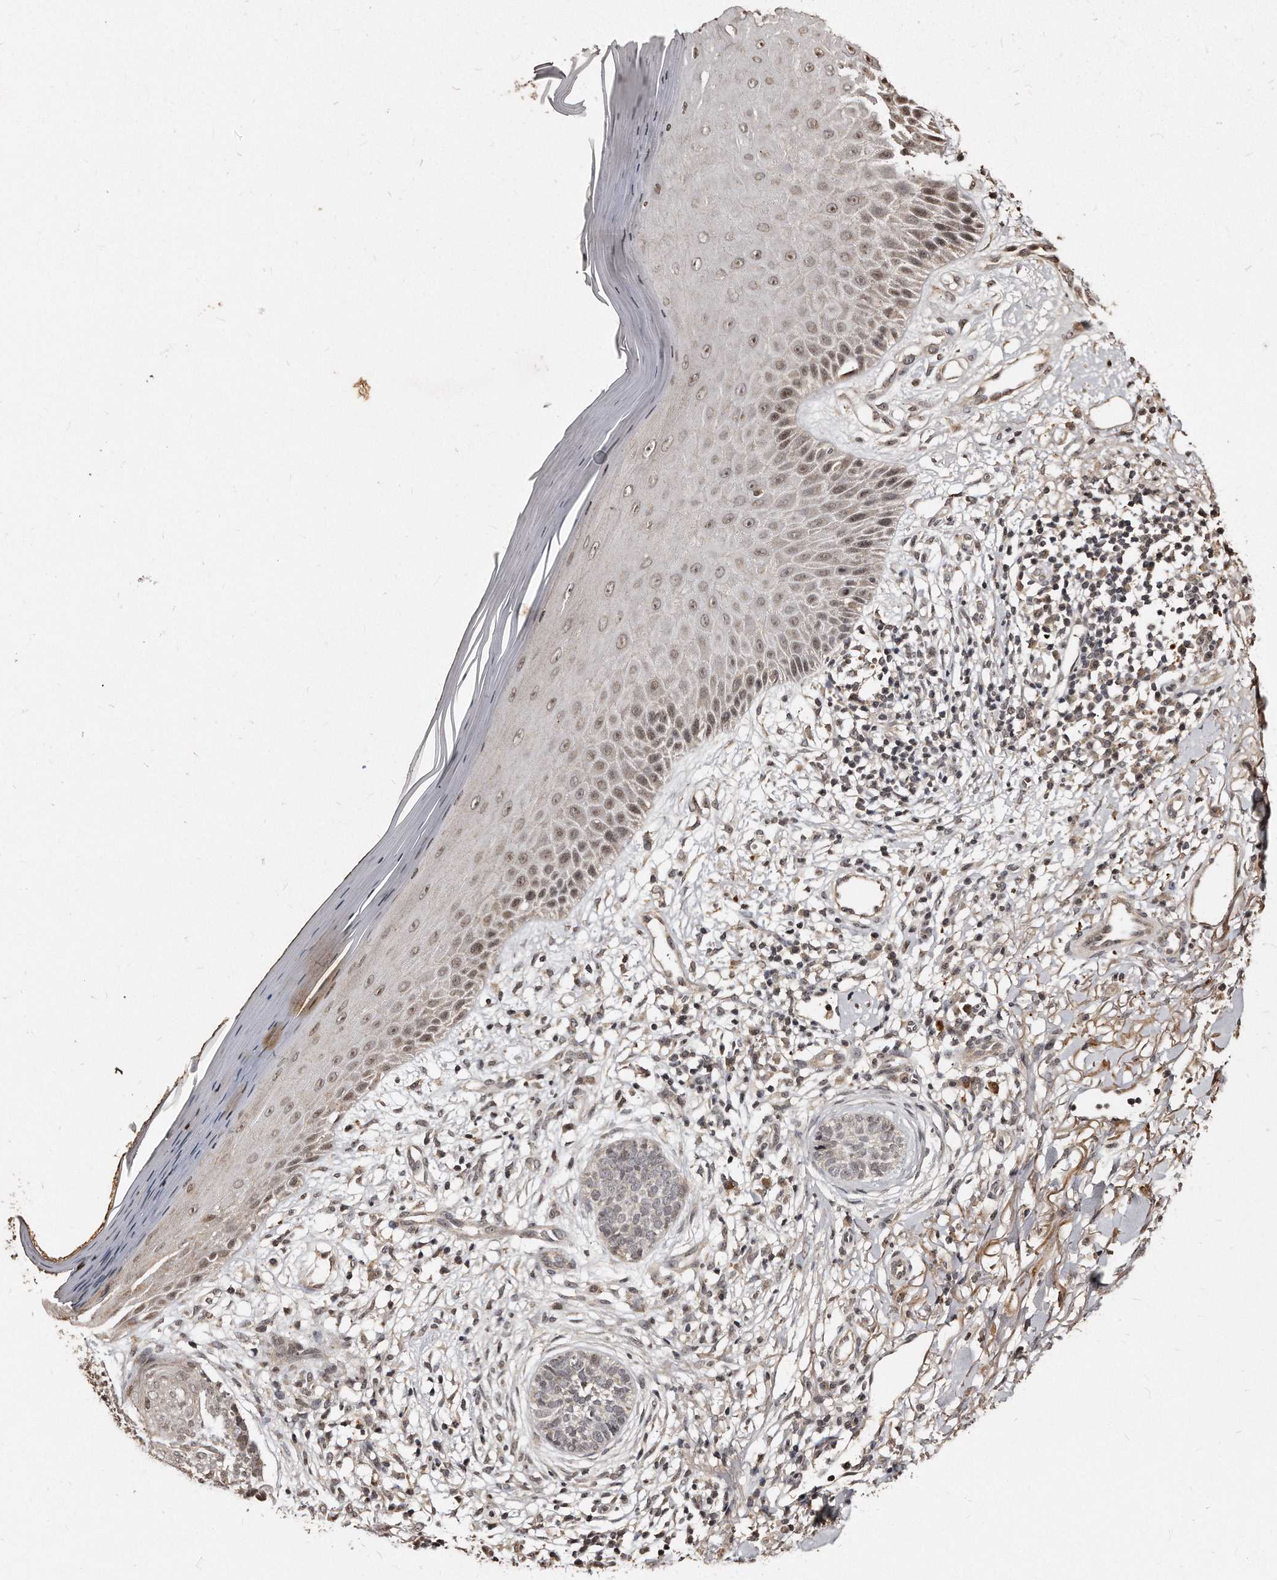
{"staining": {"intensity": "weak", "quantity": "<25%", "location": "nuclear"}, "tissue": "skin cancer", "cell_type": "Tumor cells", "image_type": "cancer", "snomed": [{"axis": "morphology", "description": "Normal tissue, NOS"}, {"axis": "morphology", "description": "Basal cell carcinoma"}, {"axis": "topography", "description": "Skin"}], "caption": "Histopathology image shows no protein expression in tumor cells of skin cancer (basal cell carcinoma) tissue.", "gene": "TSHR", "patient": {"sex": "male", "age": 67}}